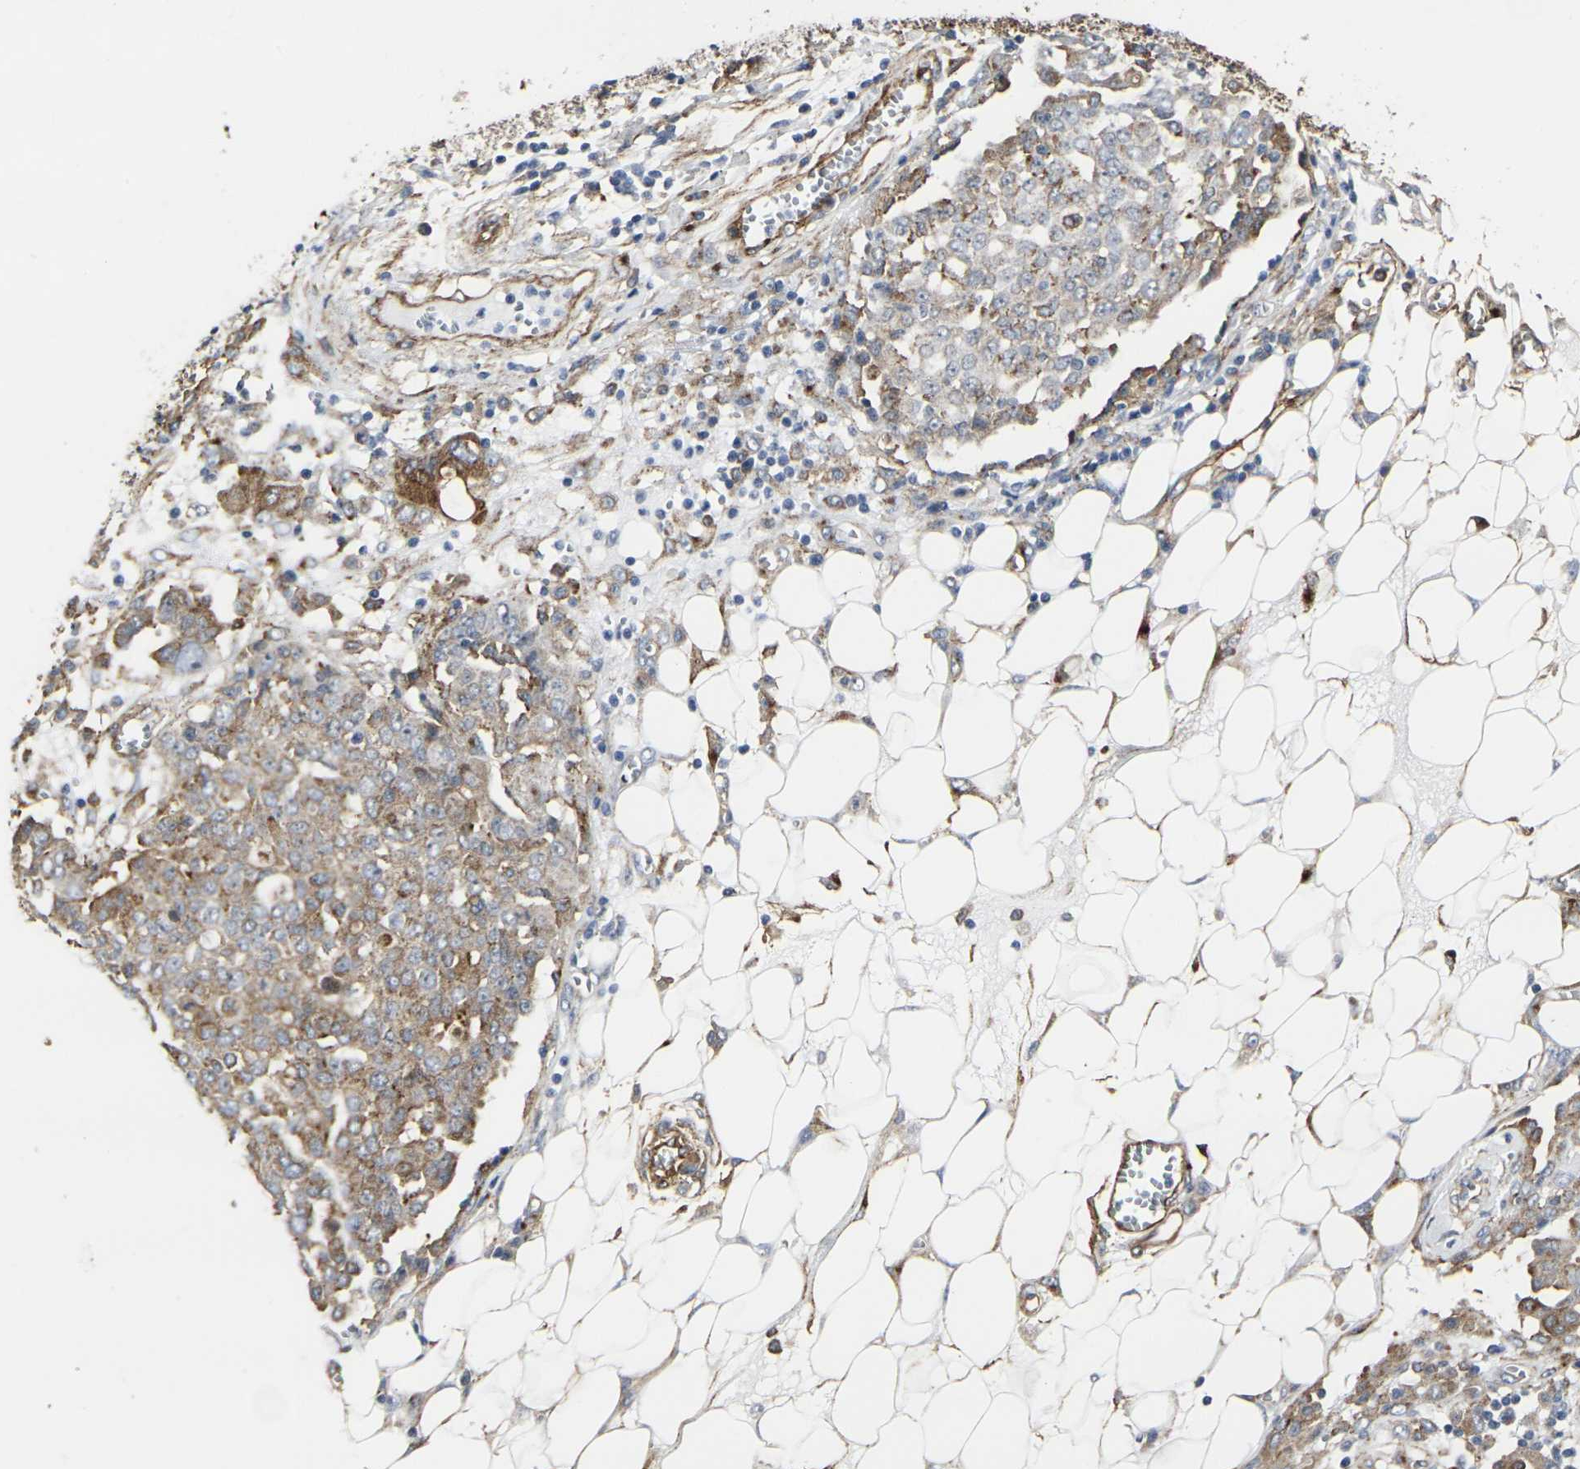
{"staining": {"intensity": "moderate", "quantity": "25%-75%", "location": "cytoplasmic/membranous"}, "tissue": "ovarian cancer", "cell_type": "Tumor cells", "image_type": "cancer", "snomed": [{"axis": "morphology", "description": "Cystadenocarcinoma, serous, NOS"}, {"axis": "topography", "description": "Soft tissue"}, {"axis": "topography", "description": "Ovary"}], "caption": "DAB immunohistochemical staining of human ovarian serous cystadenocarcinoma shows moderate cytoplasmic/membranous protein staining in about 25%-75% of tumor cells.", "gene": "MYOF", "patient": {"sex": "female", "age": 57}}